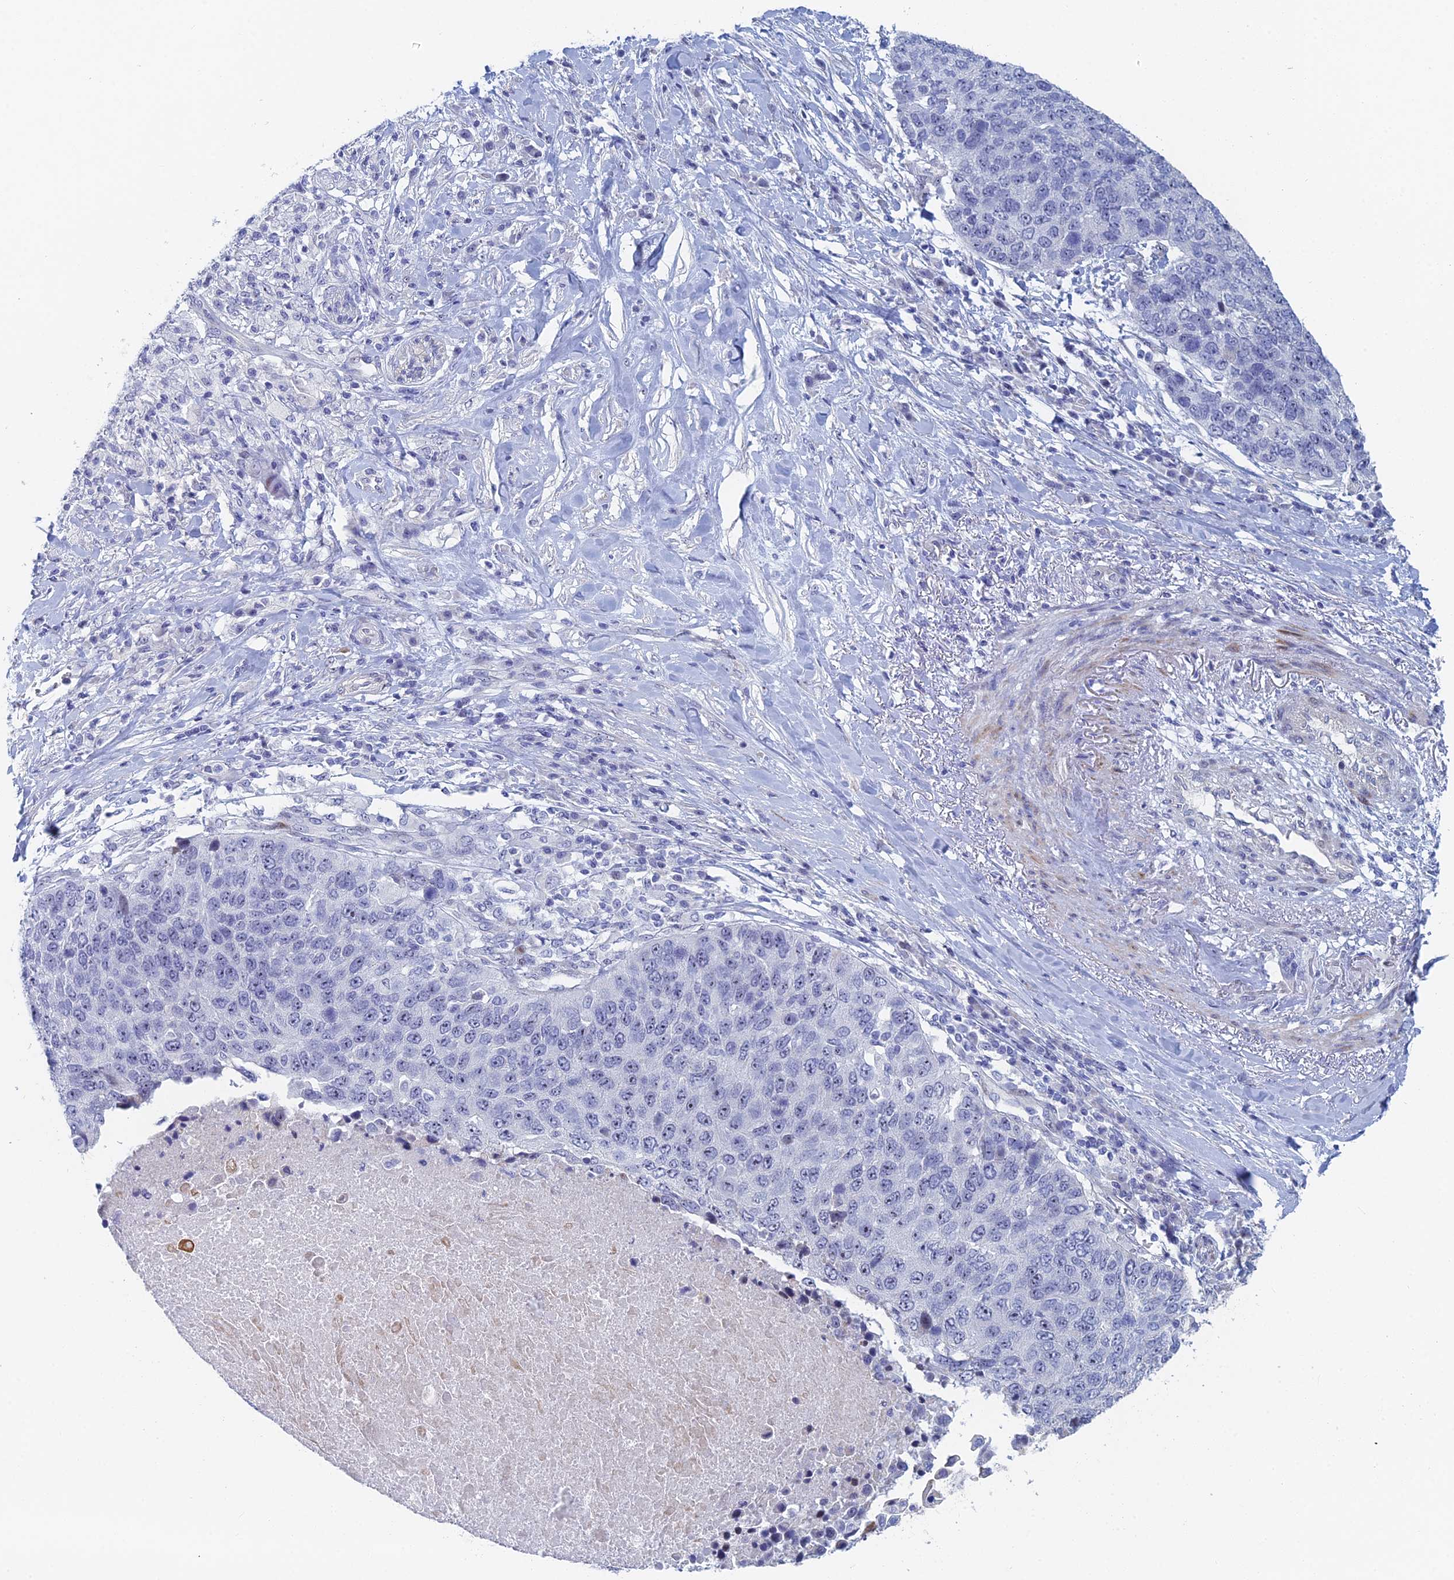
{"staining": {"intensity": "negative", "quantity": "none", "location": "none"}, "tissue": "lung cancer", "cell_type": "Tumor cells", "image_type": "cancer", "snomed": [{"axis": "morphology", "description": "Normal tissue, NOS"}, {"axis": "morphology", "description": "Squamous cell carcinoma, NOS"}, {"axis": "topography", "description": "Lymph node"}, {"axis": "topography", "description": "Lung"}], "caption": "A photomicrograph of human squamous cell carcinoma (lung) is negative for staining in tumor cells.", "gene": "DRGX", "patient": {"sex": "male", "age": 66}}